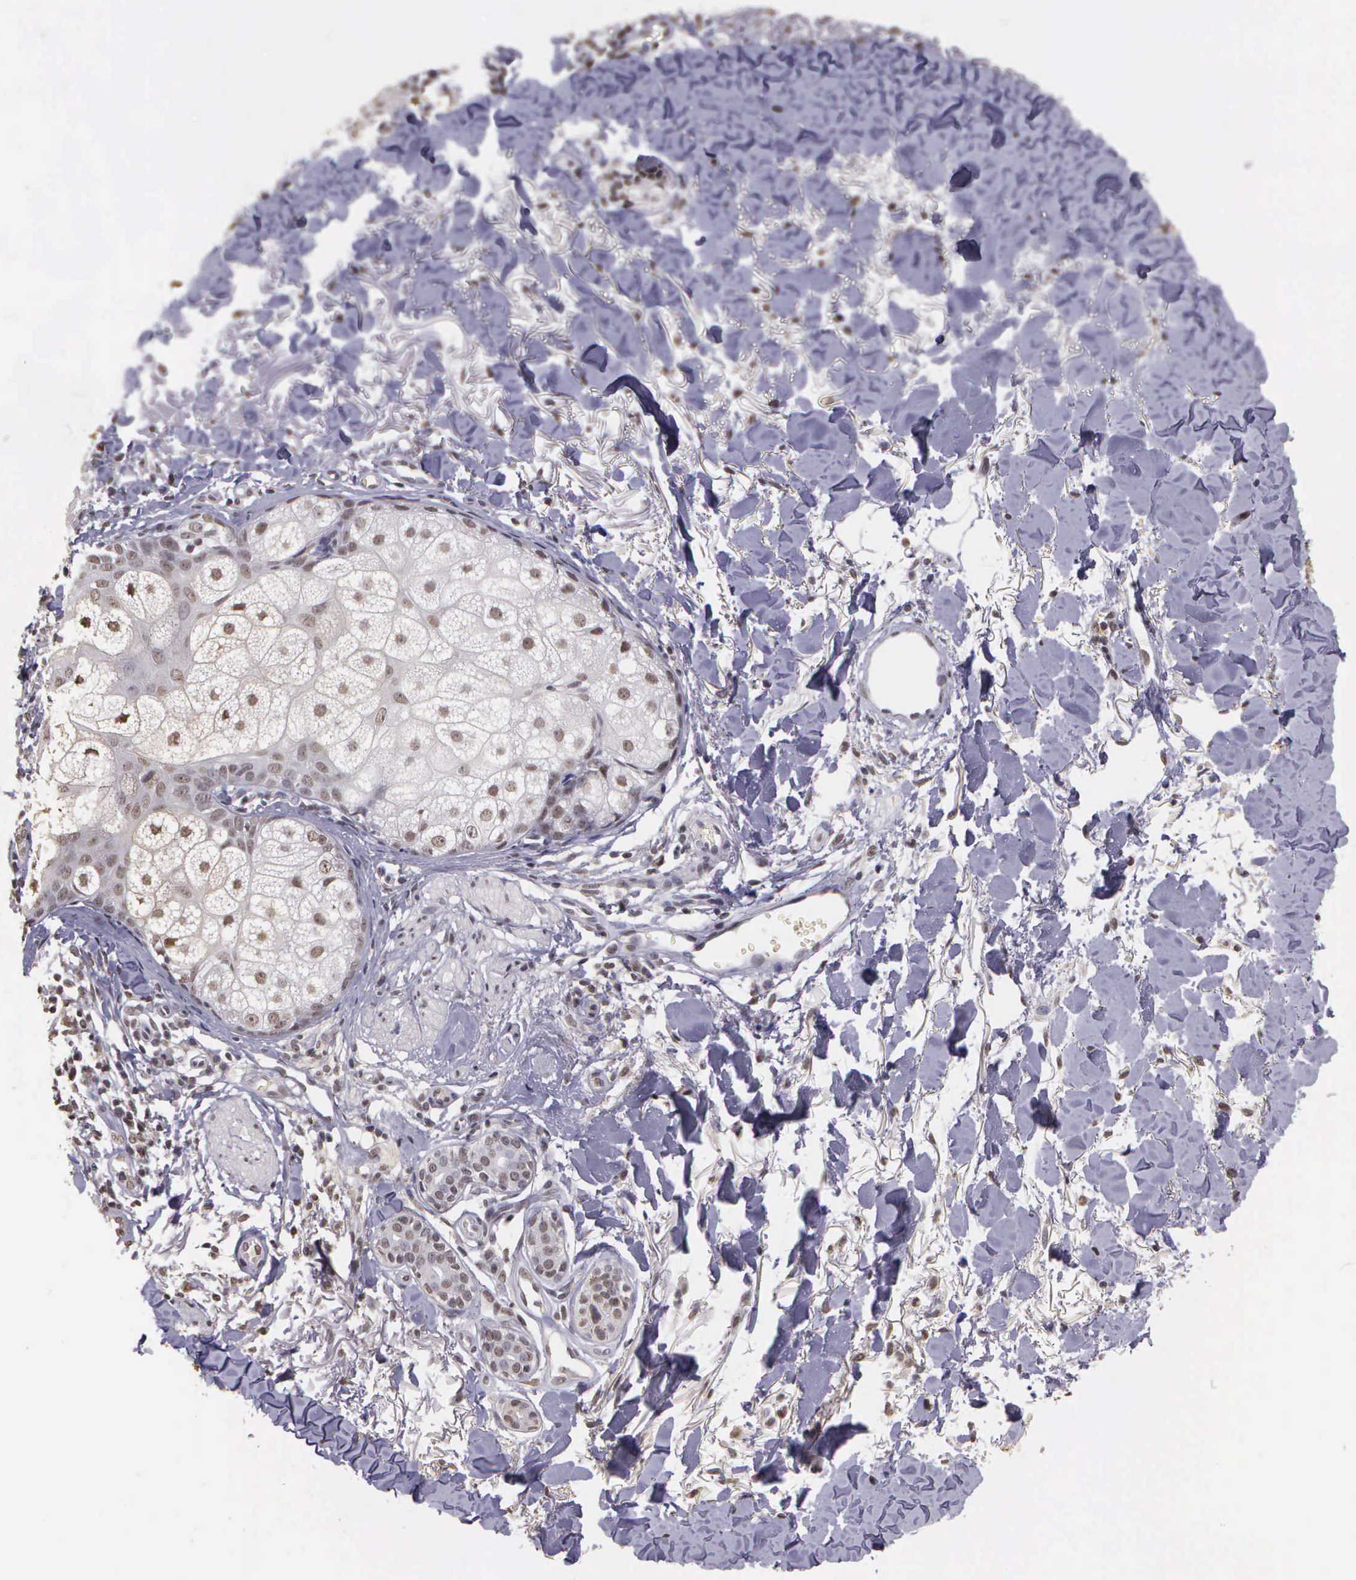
{"staining": {"intensity": "negative", "quantity": "none", "location": "none"}, "tissue": "skin cancer", "cell_type": "Tumor cells", "image_type": "cancer", "snomed": [{"axis": "morphology", "description": "Basal cell carcinoma"}, {"axis": "topography", "description": "Skin"}], "caption": "Human basal cell carcinoma (skin) stained for a protein using IHC exhibits no staining in tumor cells.", "gene": "ARMCX5", "patient": {"sex": "female", "age": 81}}